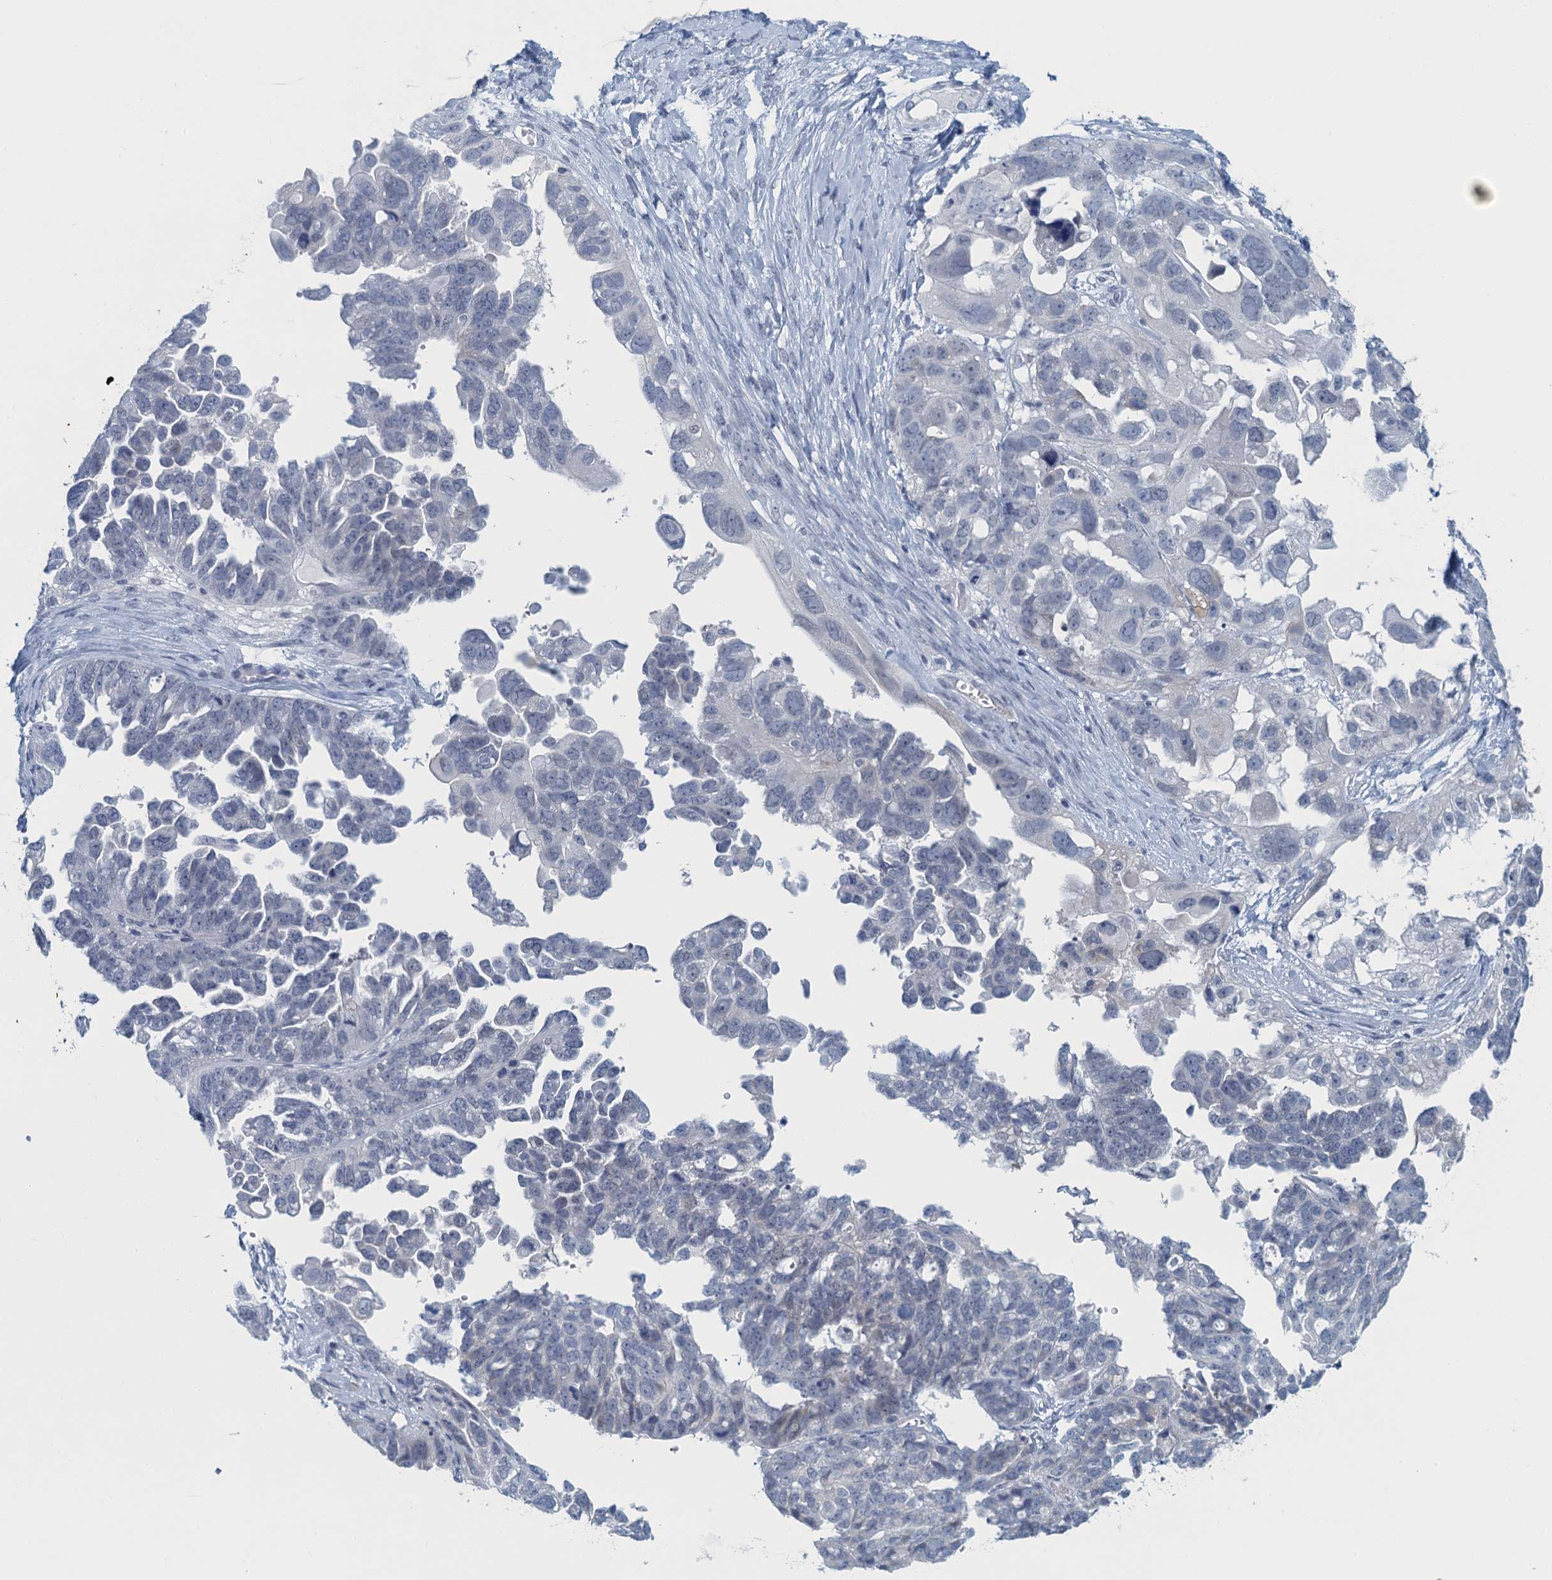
{"staining": {"intensity": "negative", "quantity": "none", "location": "none"}, "tissue": "ovarian cancer", "cell_type": "Tumor cells", "image_type": "cancer", "snomed": [{"axis": "morphology", "description": "Cystadenocarcinoma, serous, NOS"}, {"axis": "topography", "description": "Ovary"}], "caption": "Protein analysis of ovarian cancer demonstrates no significant staining in tumor cells.", "gene": "ENSG00000131152", "patient": {"sex": "female", "age": 79}}